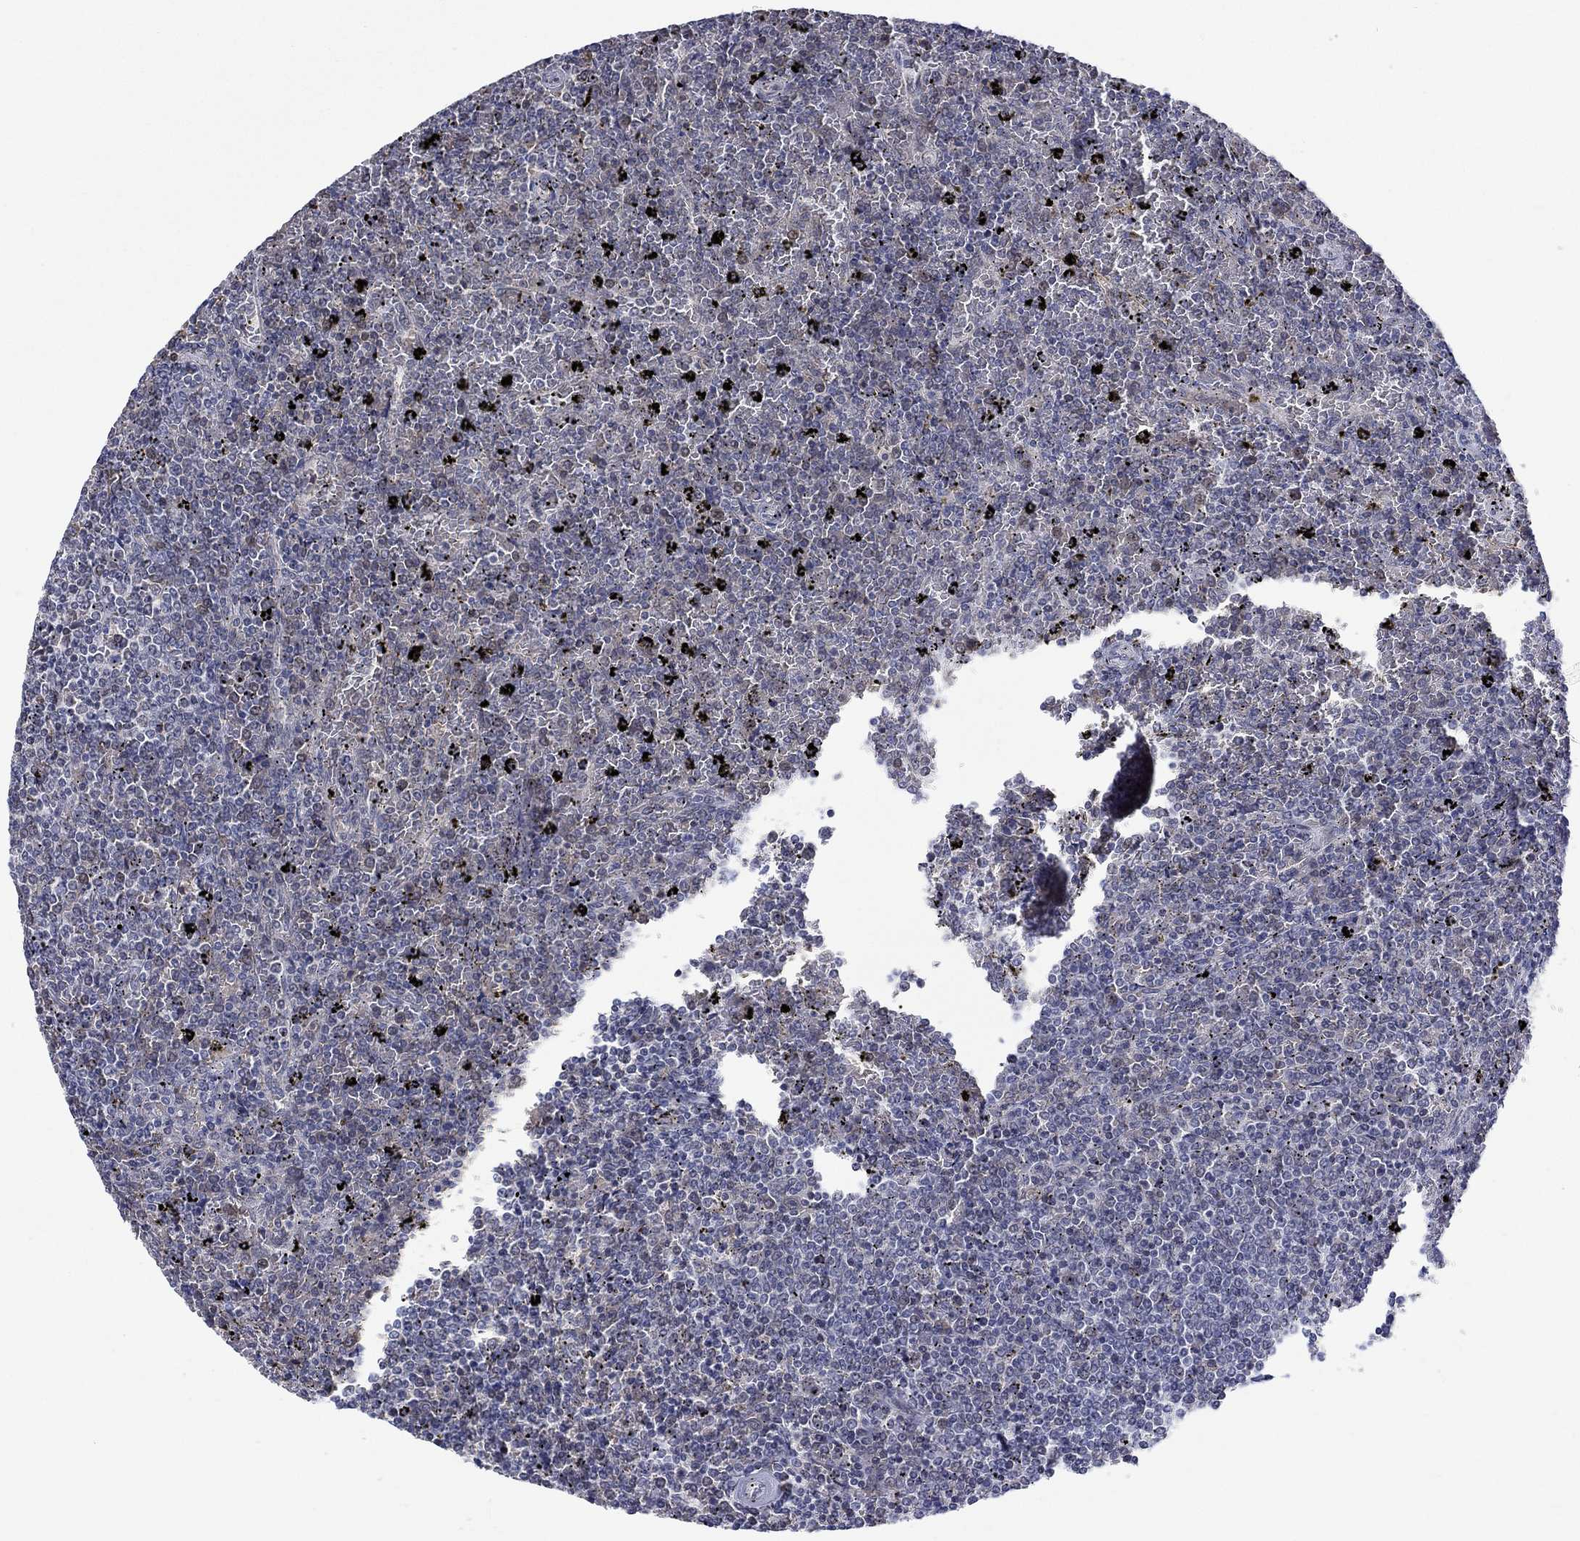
{"staining": {"intensity": "negative", "quantity": "none", "location": "none"}, "tissue": "lymphoma", "cell_type": "Tumor cells", "image_type": "cancer", "snomed": [{"axis": "morphology", "description": "Malignant lymphoma, non-Hodgkin's type, Low grade"}, {"axis": "topography", "description": "Spleen"}], "caption": "IHC photomicrograph of neoplastic tissue: low-grade malignant lymphoma, non-Hodgkin's type stained with DAB reveals no significant protein staining in tumor cells.", "gene": "WASF1", "patient": {"sex": "female", "age": 77}}